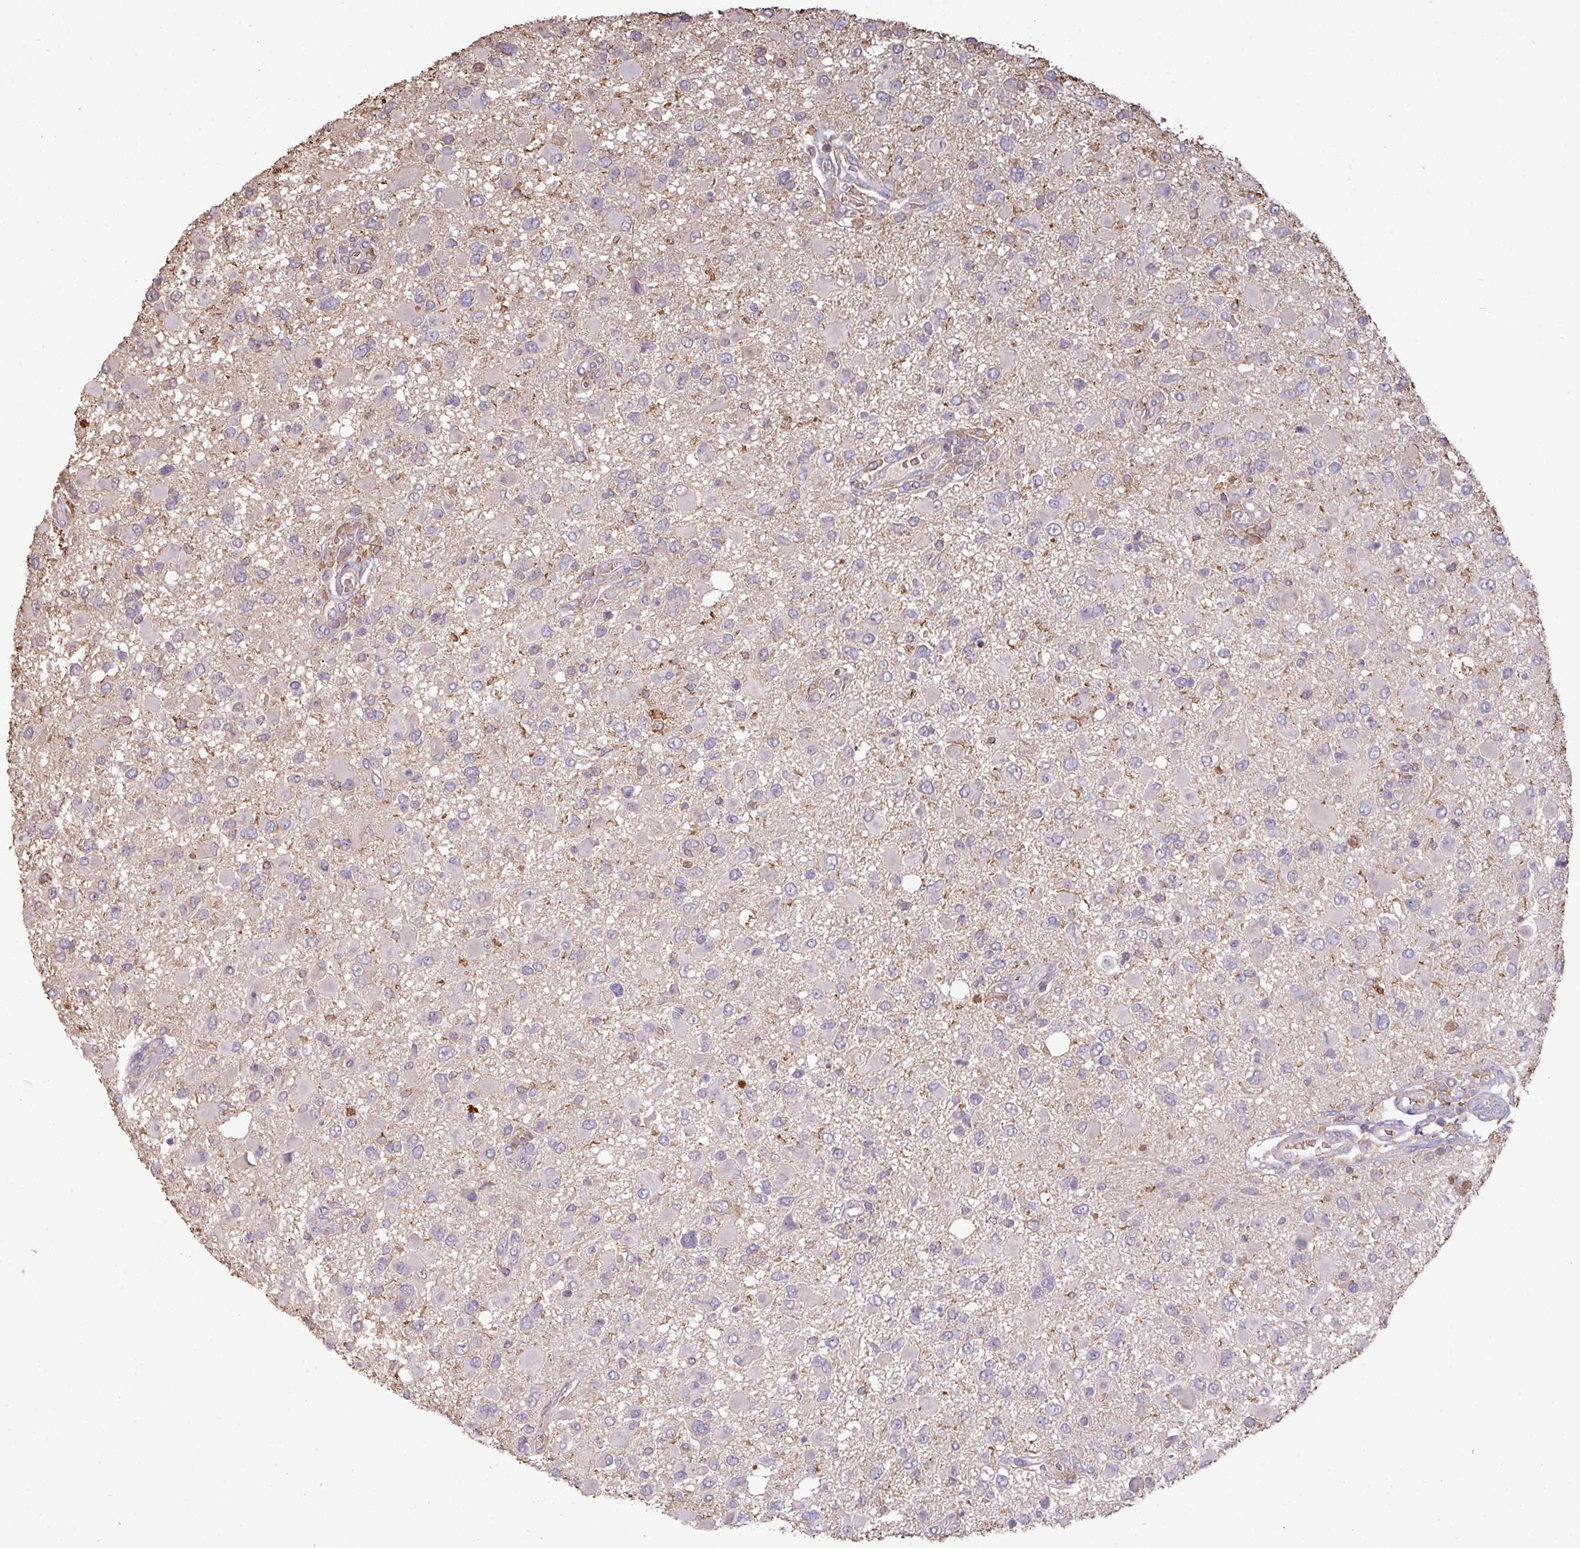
{"staining": {"intensity": "negative", "quantity": "none", "location": "none"}, "tissue": "glioma", "cell_type": "Tumor cells", "image_type": "cancer", "snomed": [{"axis": "morphology", "description": "Glioma, malignant, High grade"}, {"axis": "topography", "description": "Brain"}], "caption": "The micrograph reveals no staining of tumor cells in malignant glioma (high-grade). (Brightfield microscopy of DAB (3,3'-diaminobenzidine) immunohistochemistry at high magnification).", "gene": "CAMK2B", "patient": {"sex": "male", "age": 53}}